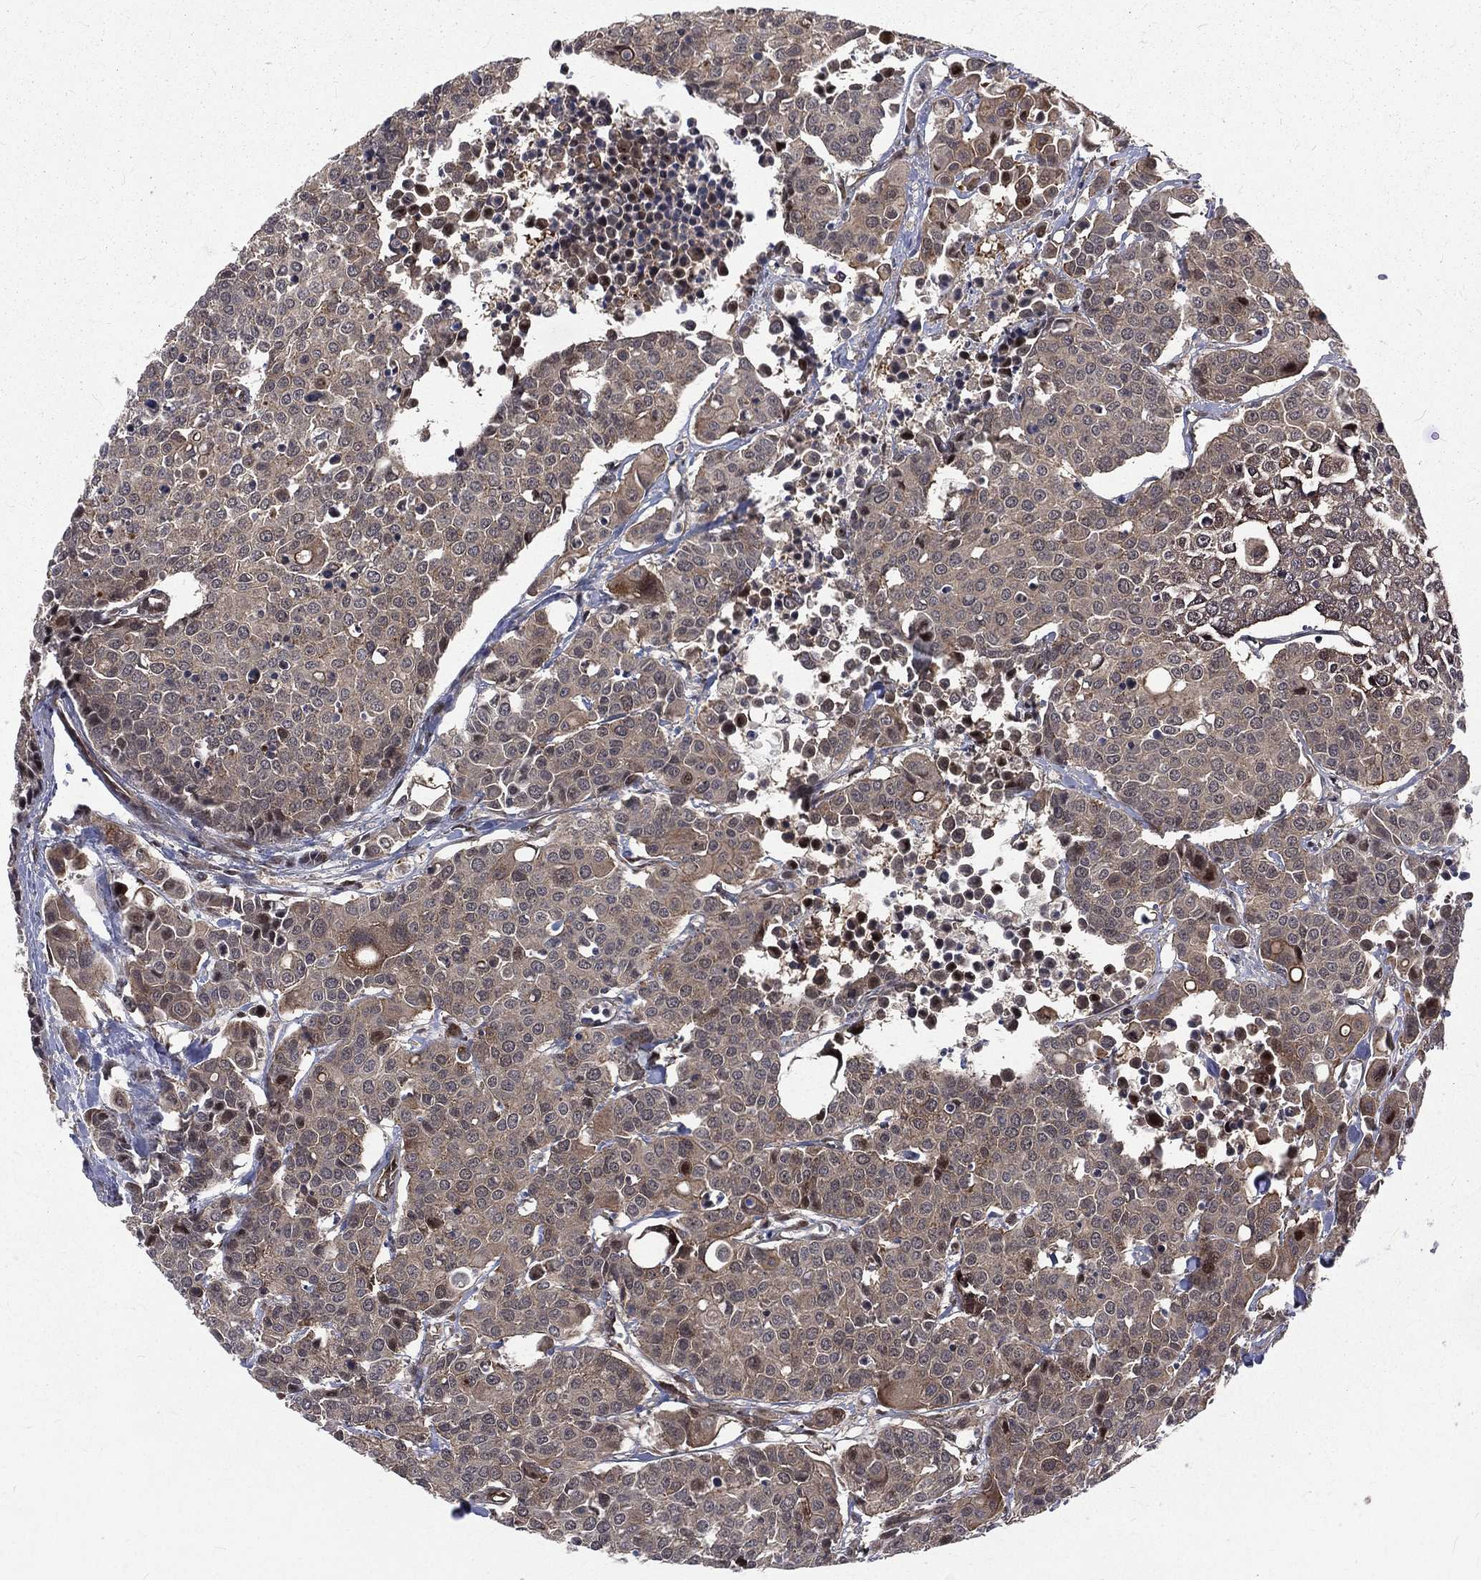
{"staining": {"intensity": "negative", "quantity": "none", "location": "none"}, "tissue": "carcinoid", "cell_type": "Tumor cells", "image_type": "cancer", "snomed": [{"axis": "morphology", "description": "Carcinoid, malignant, NOS"}, {"axis": "topography", "description": "Colon"}], "caption": "Immunohistochemical staining of human carcinoid (malignant) exhibits no significant staining in tumor cells.", "gene": "ARL3", "patient": {"sex": "male", "age": 81}}